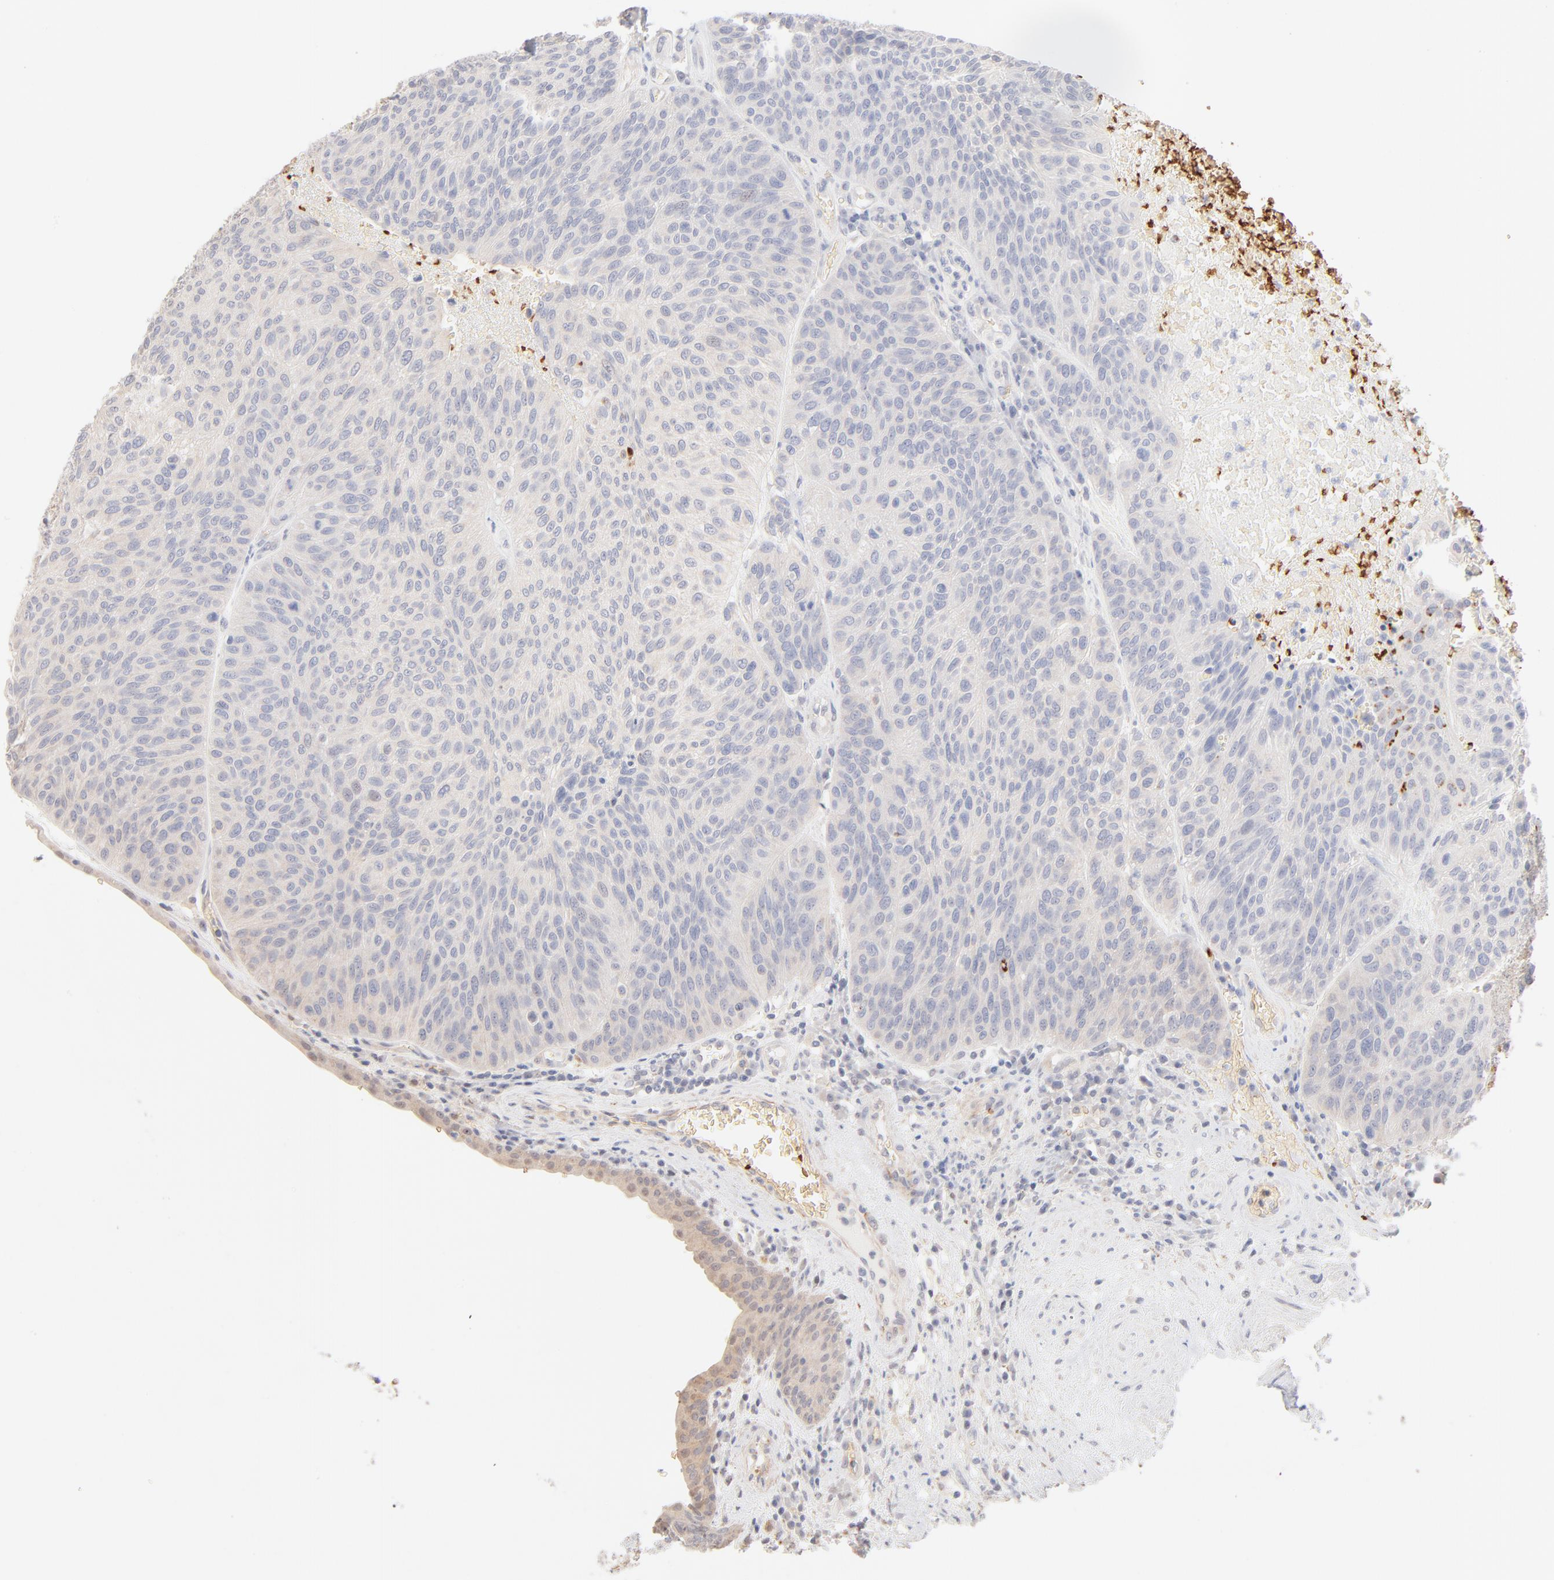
{"staining": {"intensity": "negative", "quantity": "none", "location": "none"}, "tissue": "urothelial cancer", "cell_type": "Tumor cells", "image_type": "cancer", "snomed": [{"axis": "morphology", "description": "Urothelial carcinoma, High grade"}, {"axis": "topography", "description": "Urinary bladder"}], "caption": "This is a photomicrograph of immunohistochemistry (IHC) staining of urothelial carcinoma (high-grade), which shows no staining in tumor cells.", "gene": "SPTB", "patient": {"sex": "male", "age": 66}}